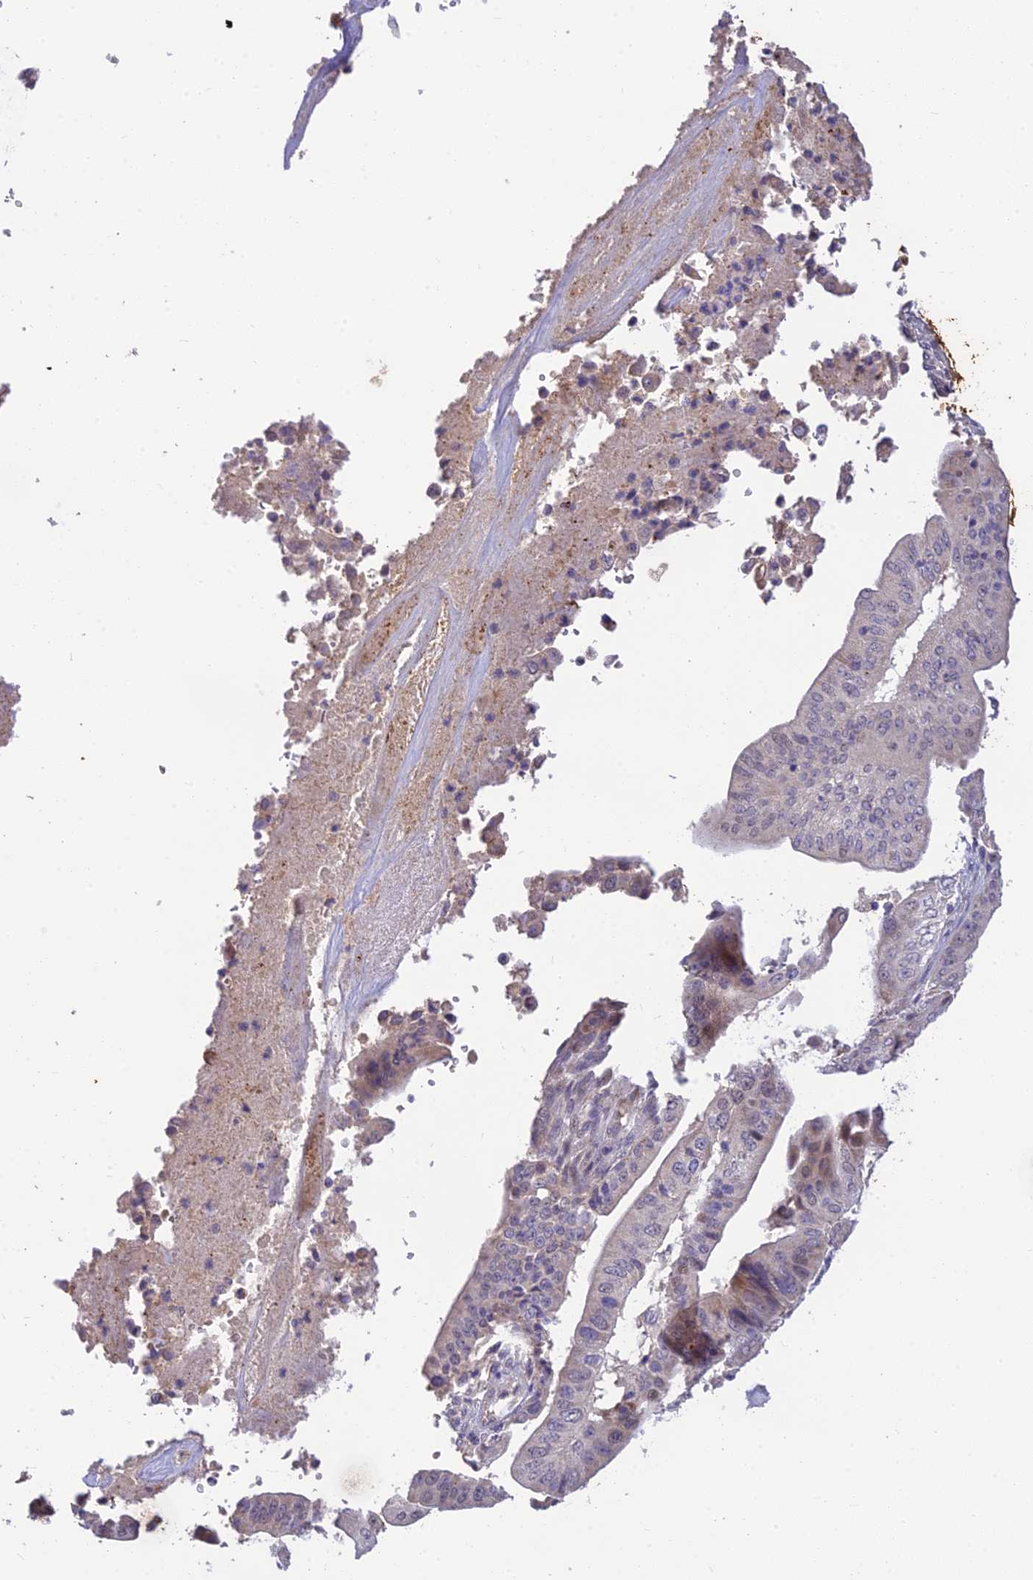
{"staining": {"intensity": "weak", "quantity": "<25%", "location": "cytoplasmic/membranous,nuclear"}, "tissue": "pancreatic cancer", "cell_type": "Tumor cells", "image_type": "cancer", "snomed": [{"axis": "morphology", "description": "Adenocarcinoma, NOS"}, {"axis": "topography", "description": "Pancreas"}], "caption": "A histopathology image of human pancreatic adenocarcinoma is negative for staining in tumor cells. The staining was performed using DAB (3,3'-diaminobenzidine) to visualize the protein expression in brown, while the nuclei were stained in blue with hematoxylin (Magnification: 20x).", "gene": "ASPDH", "patient": {"sex": "female", "age": 77}}